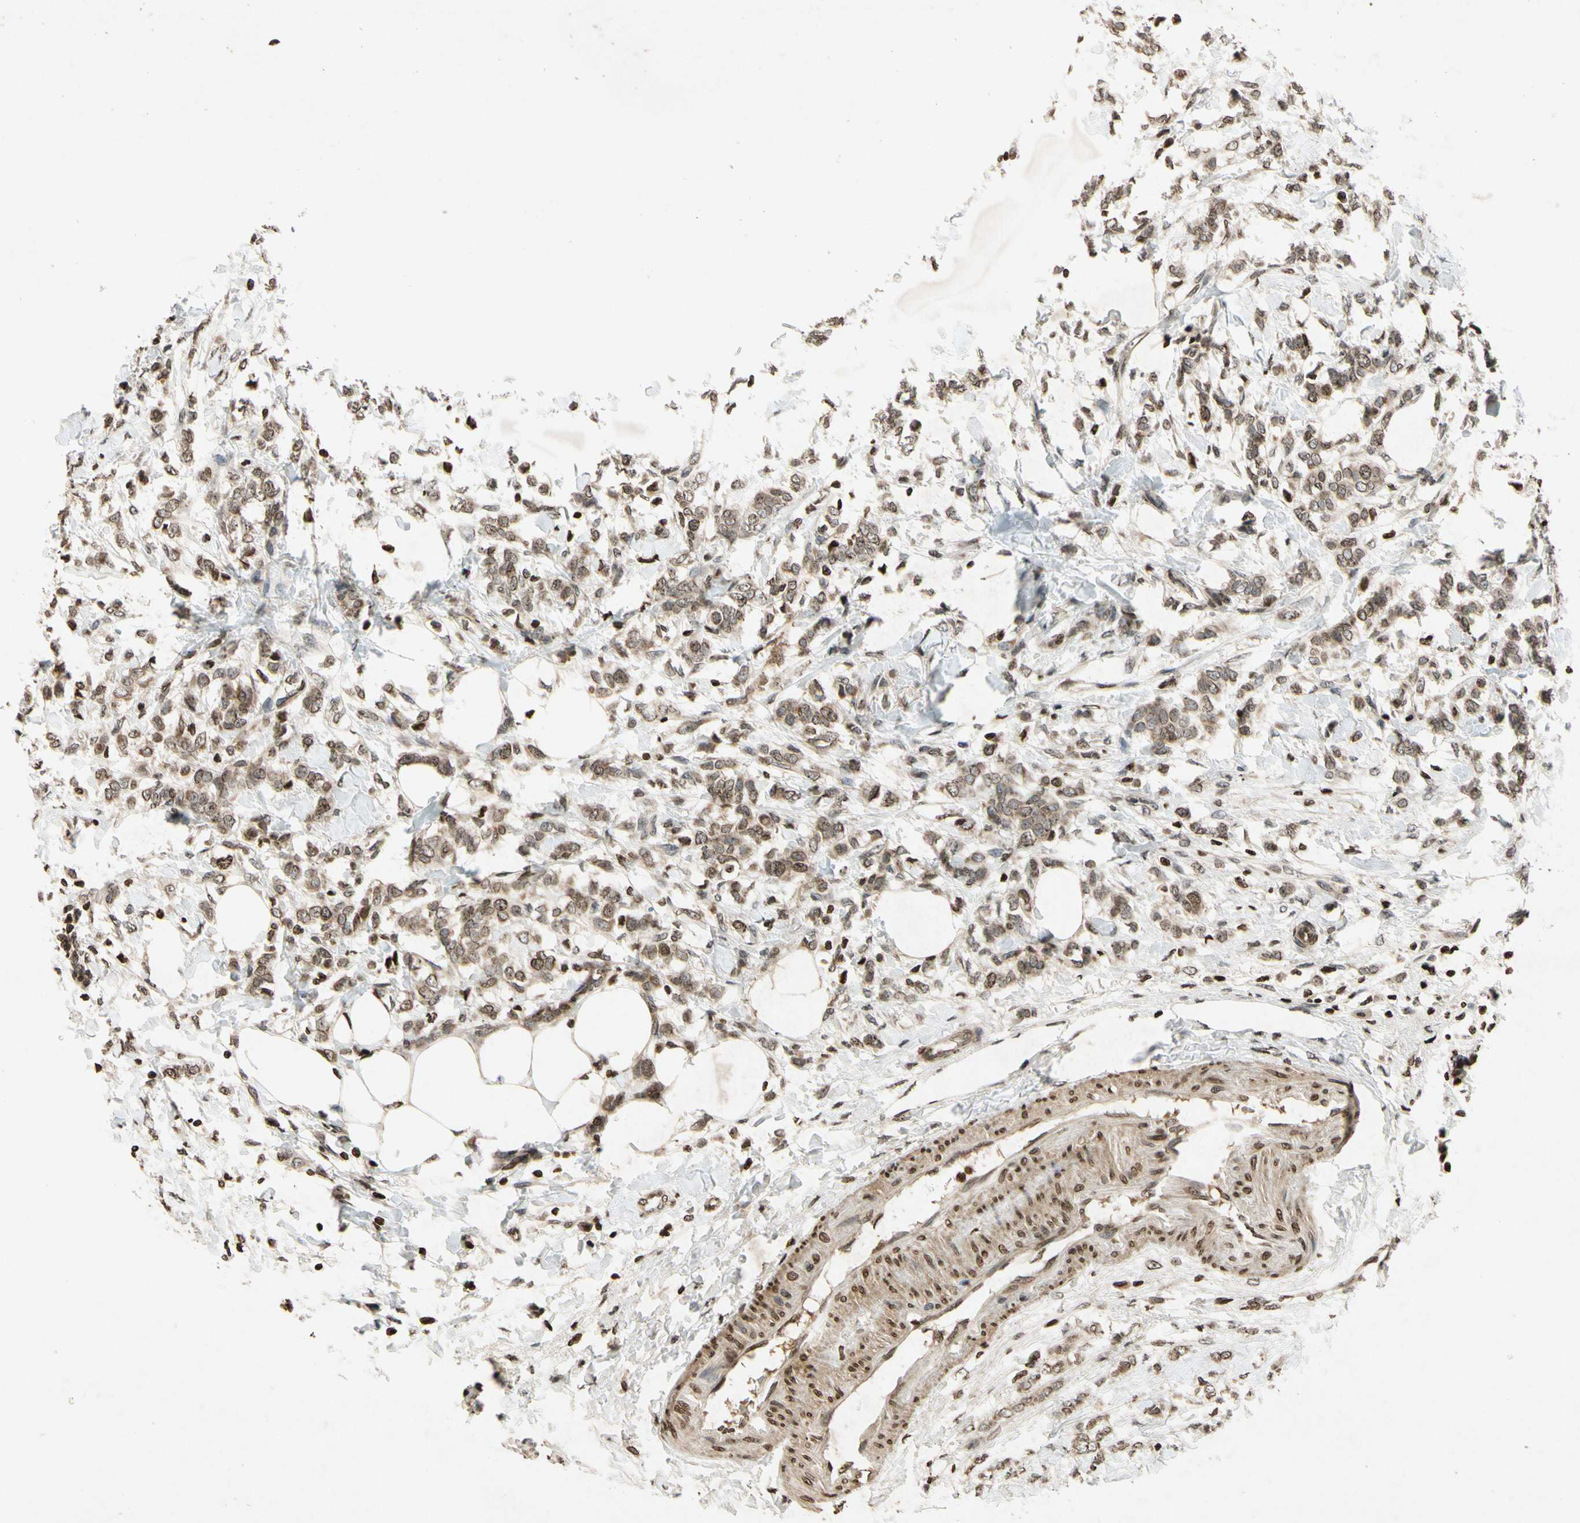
{"staining": {"intensity": "moderate", "quantity": ">75%", "location": "cytoplasmic/membranous,nuclear"}, "tissue": "breast cancer", "cell_type": "Tumor cells", "image_type": "cancer", "snomed": [{"axis": "morphology", "description": "Lobular carcinoma, in situ"}, {"axis": "morphology", "description": "Lobular carcinoma"}, {"axis": "topography", "description": "Breast"}], "caption": "Breast cancer stained with a brown dye displays moderate cytoplasmic/membranous and nuclear positive positivity in about >75% of tumor cells.", "gene": "HOXB3", "patient": {"sex": "female", "age": 41}}